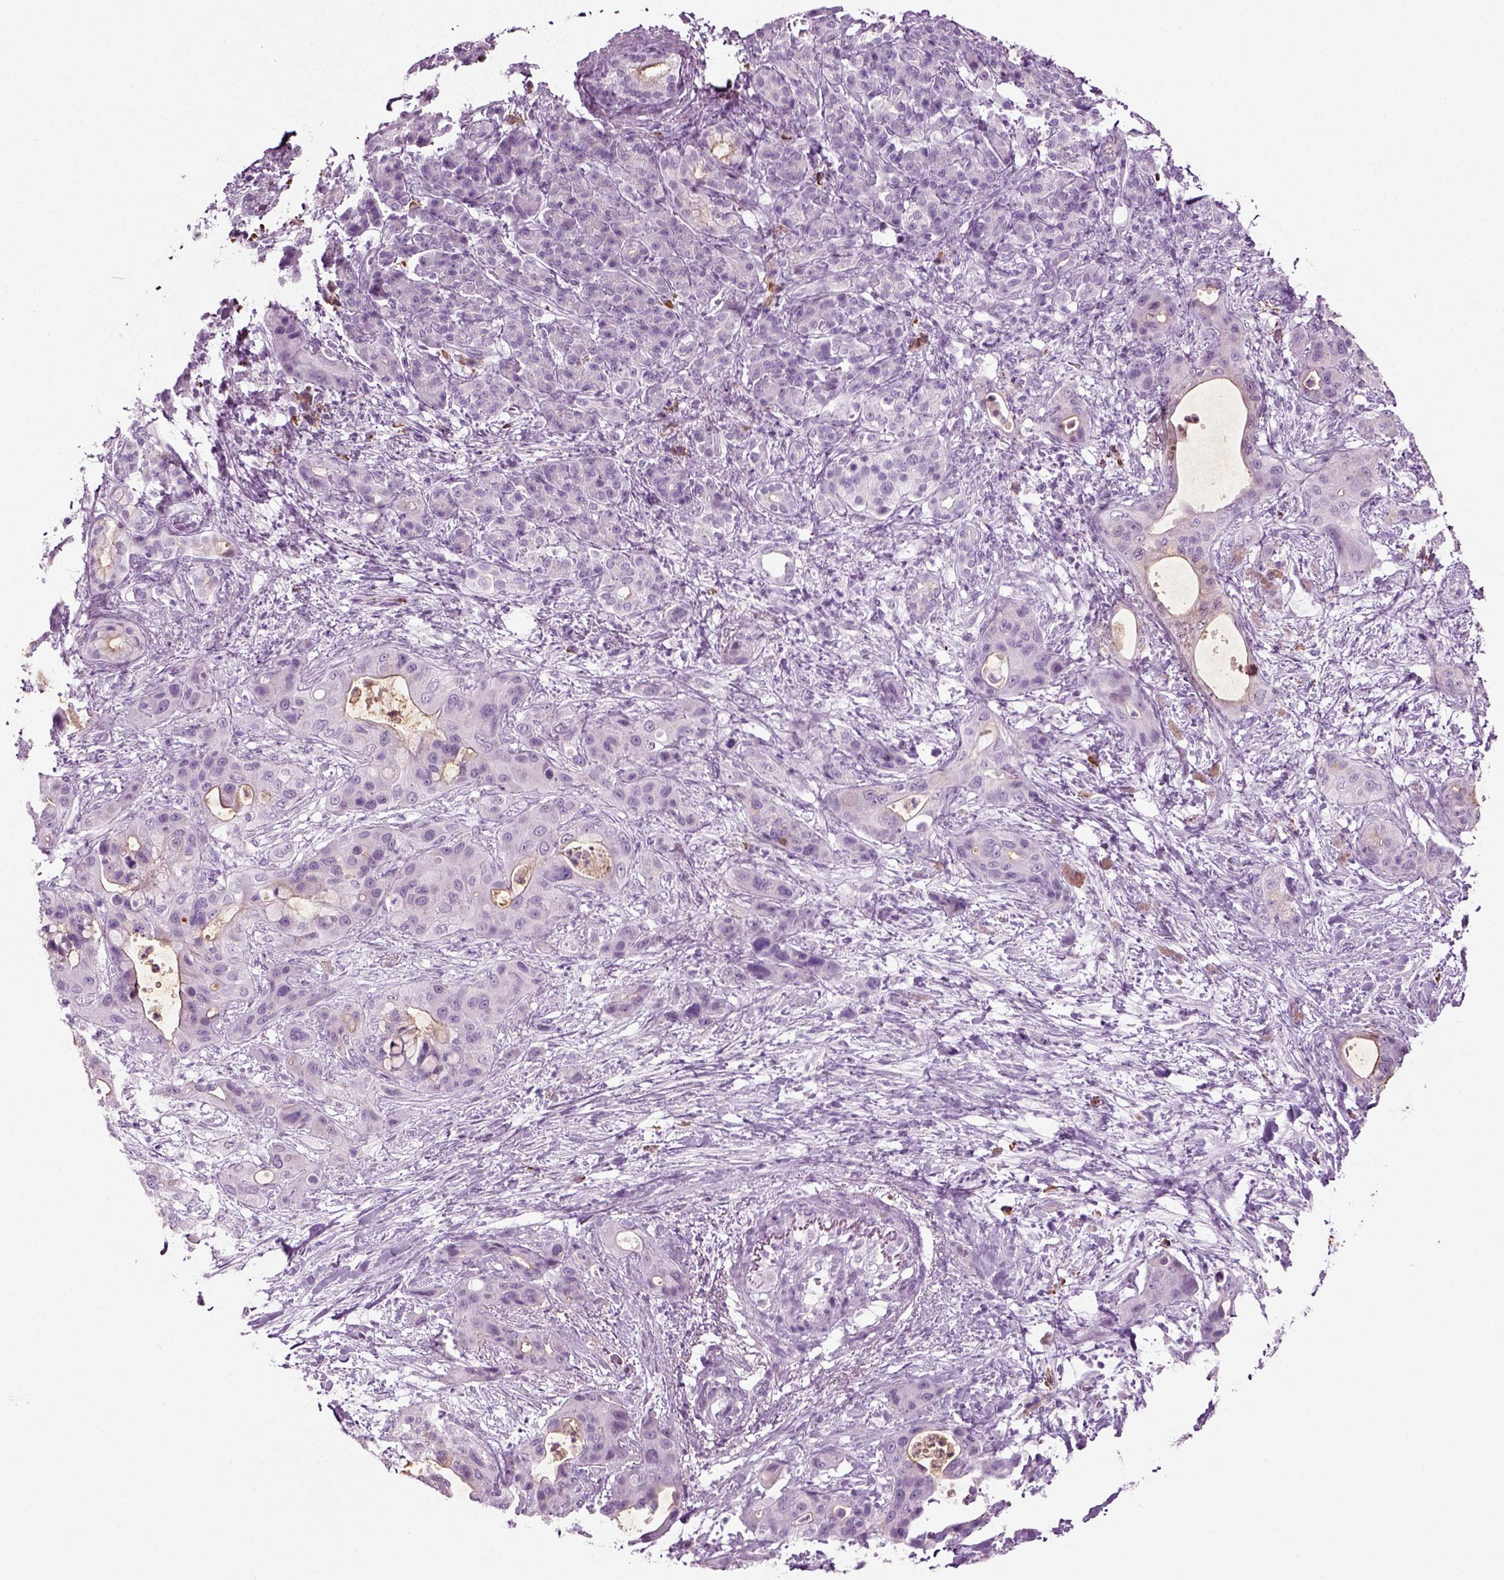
{"staining": {"intensity": "moderate", "quantity": "<25%", "location": "cytoplasmic/membranous"}, "tissue": "pancreatic cancer", "cell_type": "Tumor cells", "image_type": "cancer", "snomed": [{"axis": "morphology", "description": "Adenocarcinoma, NOS"}, {"axis": "topography", "description": "Pancreas"}], "caption": "The micrograph exhibits staining of adenocarcinoma (pancreatic), revealing moderate cytoplasmic/membranous protein positivity (brown color) within tumor cells.", "gene": "SLC26A8", "patient": {"sex": "male", "age": 71}}